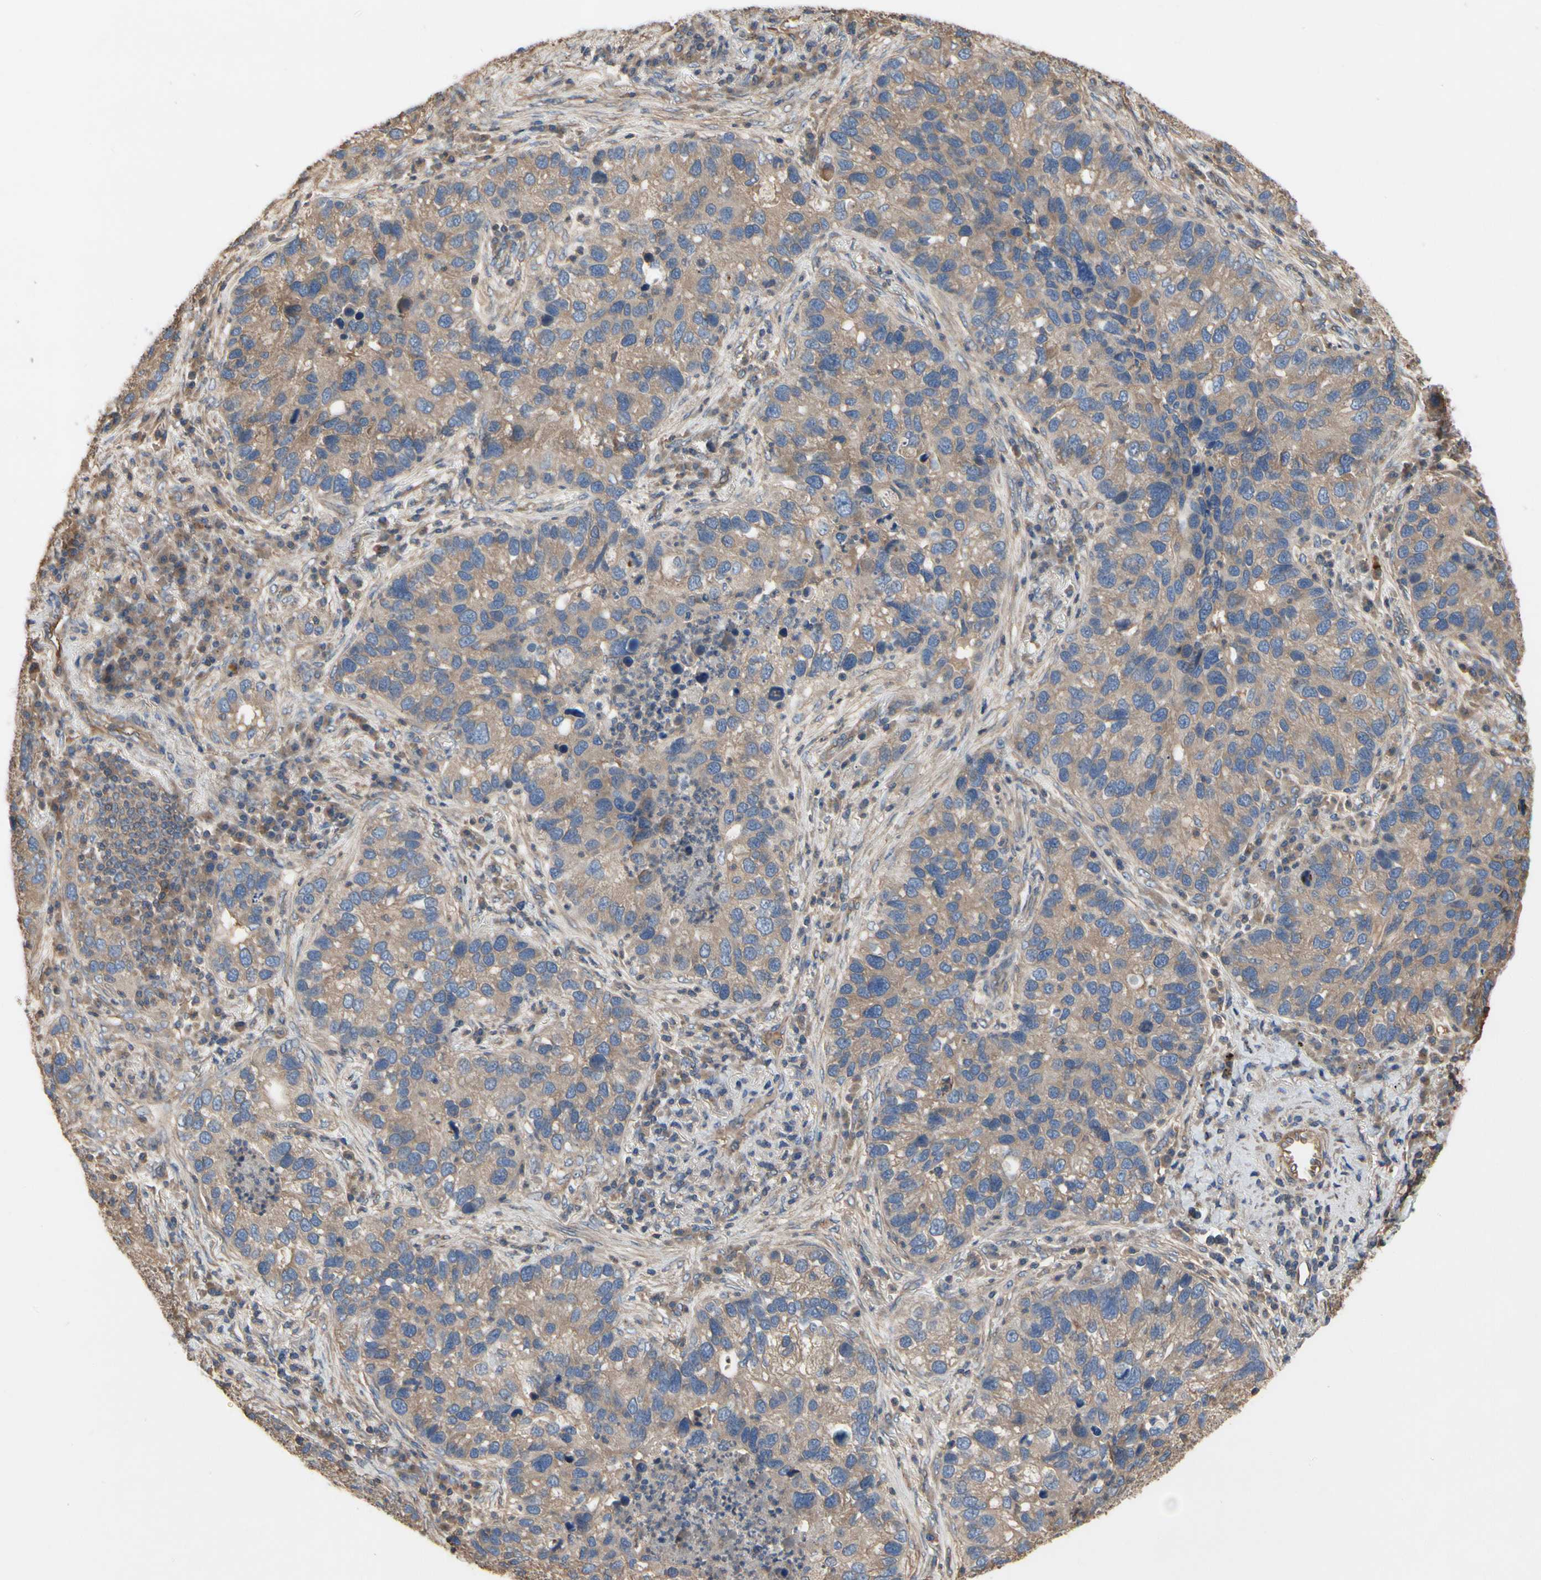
{"staining": {"intensity": "moderate", "quantity": ">75%", "location": "cytoplasmic/membranous"}, "tissue": "lung cancer", "cell_type": "Tumor cells", "image_type": "cancer", "snomed": [{"axis": "morphology", "description": "Normal tissue, NOS"}, {"axis": "morphology", "description": "Adenocarcinoma, NOS"}, {"axis": "topography", "description": "Bronchus"}, {"axis": "topography", "description": "Lung"}], "caption": "Human lung adenocarcinoma stained with a brown dye exhibits moderate cytoplasmic/membranous positive expression in approximately >75% of tumor cells.", "gene": "PDZK1", "patient": {"sex": "male", "age": 54}}